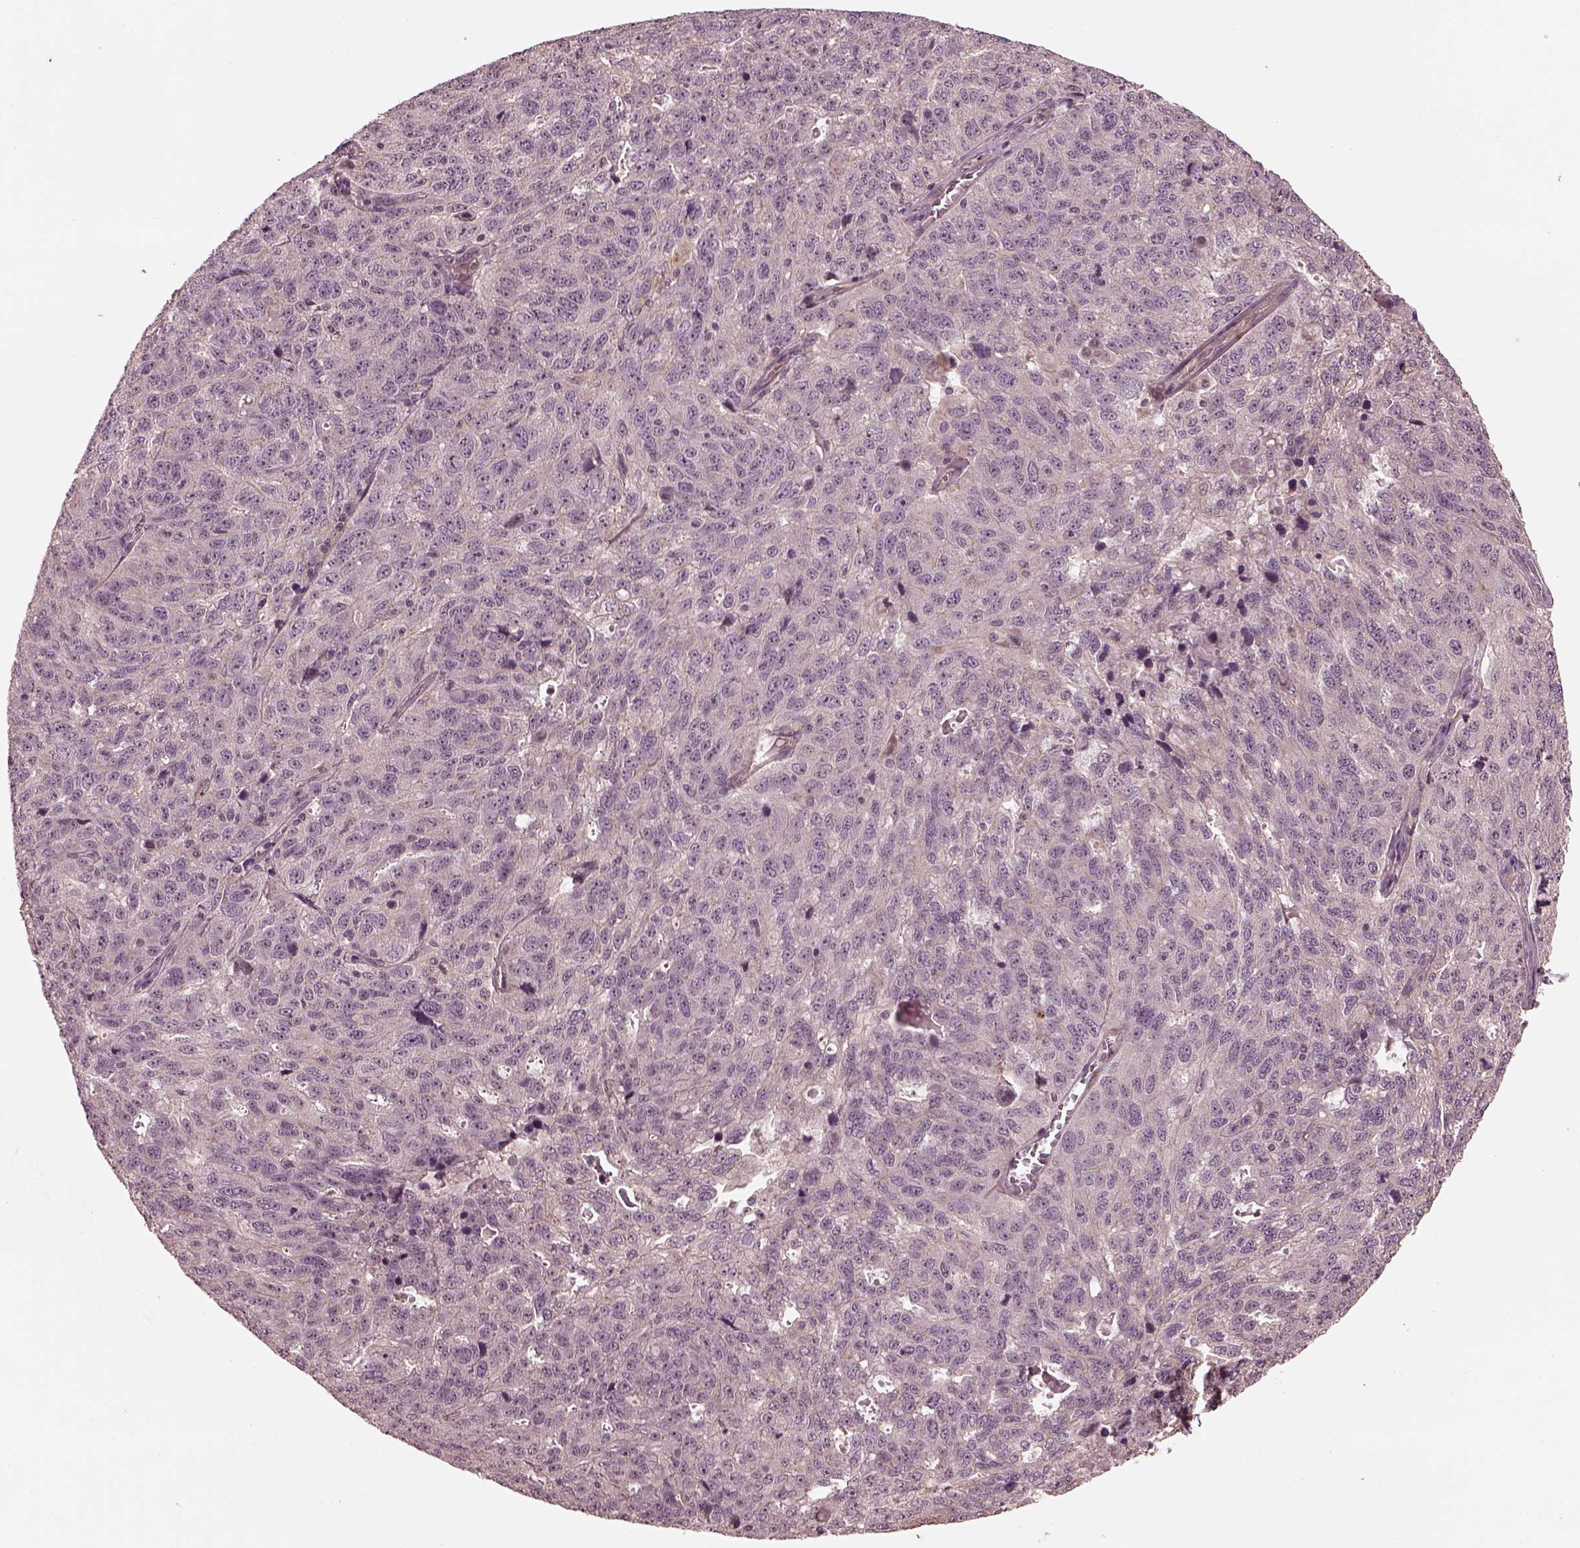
{"staining": {"intensity": "weak", "quantity": "<25%", "location": "nuclear"}, "tissue": "ovarian cancer", "cell_type": "Tumor cells", "image_type": "cancer", "snomed": [{"axis": "morphology", "description": "Cystadenocarcinoma, serous, NOS"}, {"axis": "topography", "description": "Ovary"}], "caption": "High magnification brightfield microscopy of ovarian serous cystadenocarcinoma stained with DAB (brown) and counterstained with hematoxylin (blue): tumor cells show no significant expression.", "gene": "GNRH1", "patient": {"sex": "female", "age": 71}}